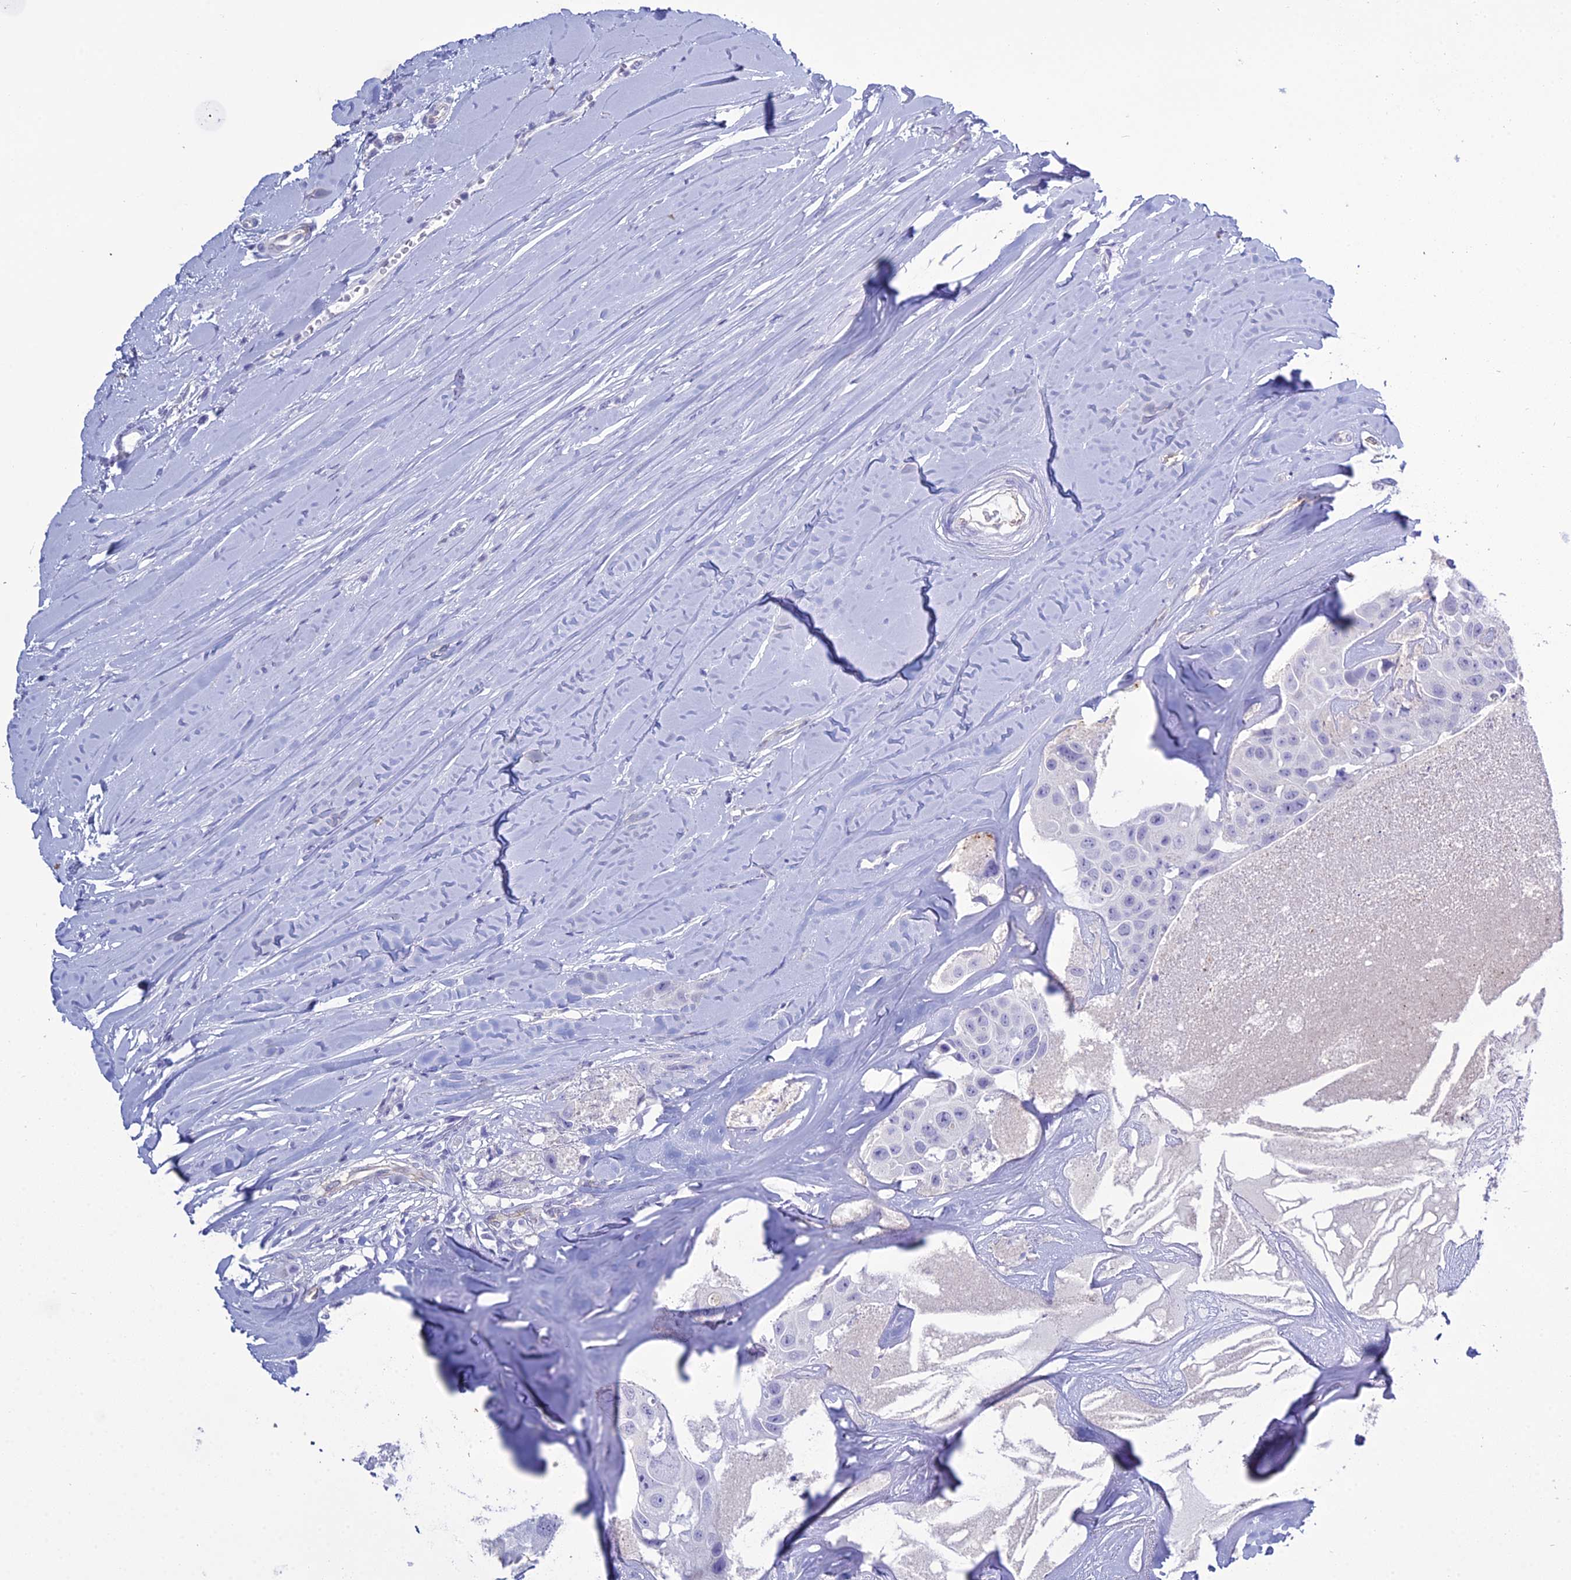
{"staining": {"intensity": "negative", "quantity": "none", "location": "none"}, "tissue": "head and neck cancer", "cell_type": "Tumor cells", "image_type": "cancer", "snomed": [{"axis": "morphology", "description": "Adenocarcinoma, NOS"}, {"axis": "morphology", "description": "Adenocarcinoma, metastatic, NOS"}, {"axis": "topography", "description": "Head-Neck"}], "caption": "This photomicrograph is of head and neck cancer (metastatic adenocarcinoma) stained with immunohistochemistry (IHC) to label a protein in brown with the nuclei are counter-stained blue. There is no expression in tumor cells.", "gene": "ACE", "patient": {"sex": "male", "age": 75}}